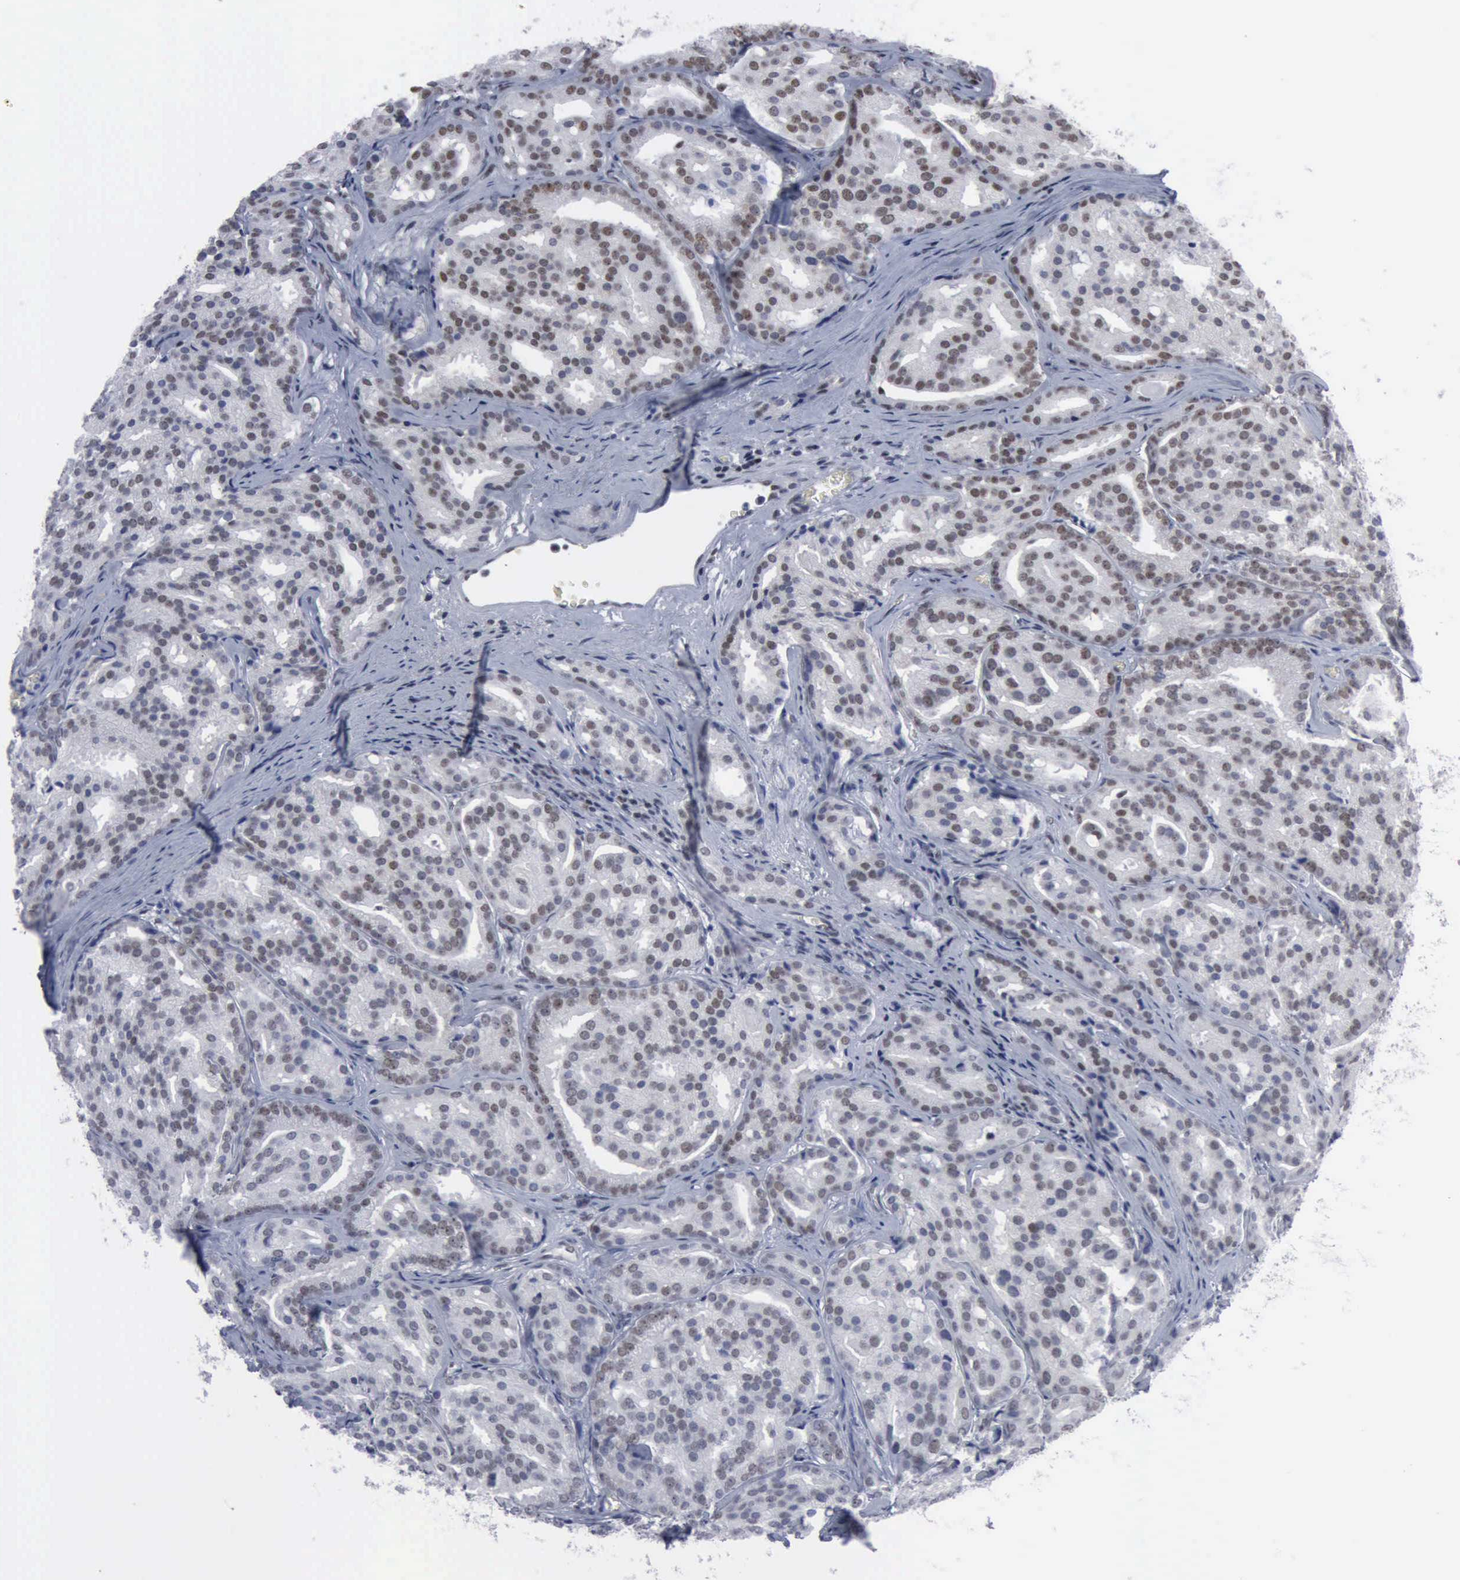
{"staining": {"intensity": "weak", "quantity": "25%-75%", "location": "nuclear"}, "tissue": "prostate cancer", "cell_type": "Tumor cells", "image_type": "cancer", "snomed": [{"axis": "morphology", "description": "Adenocarcinoma, High grade"}, {"axis": "topography", "description": "Prostate"}], "caption": "Human prostate adenocarcinoma (high-grade) stained with a brown dye displays weak nuclear positive positivity in approximately 25%-75% of tumor cells.", "gene": "XPA", "patient": {"sex": "male", "age": 64}}